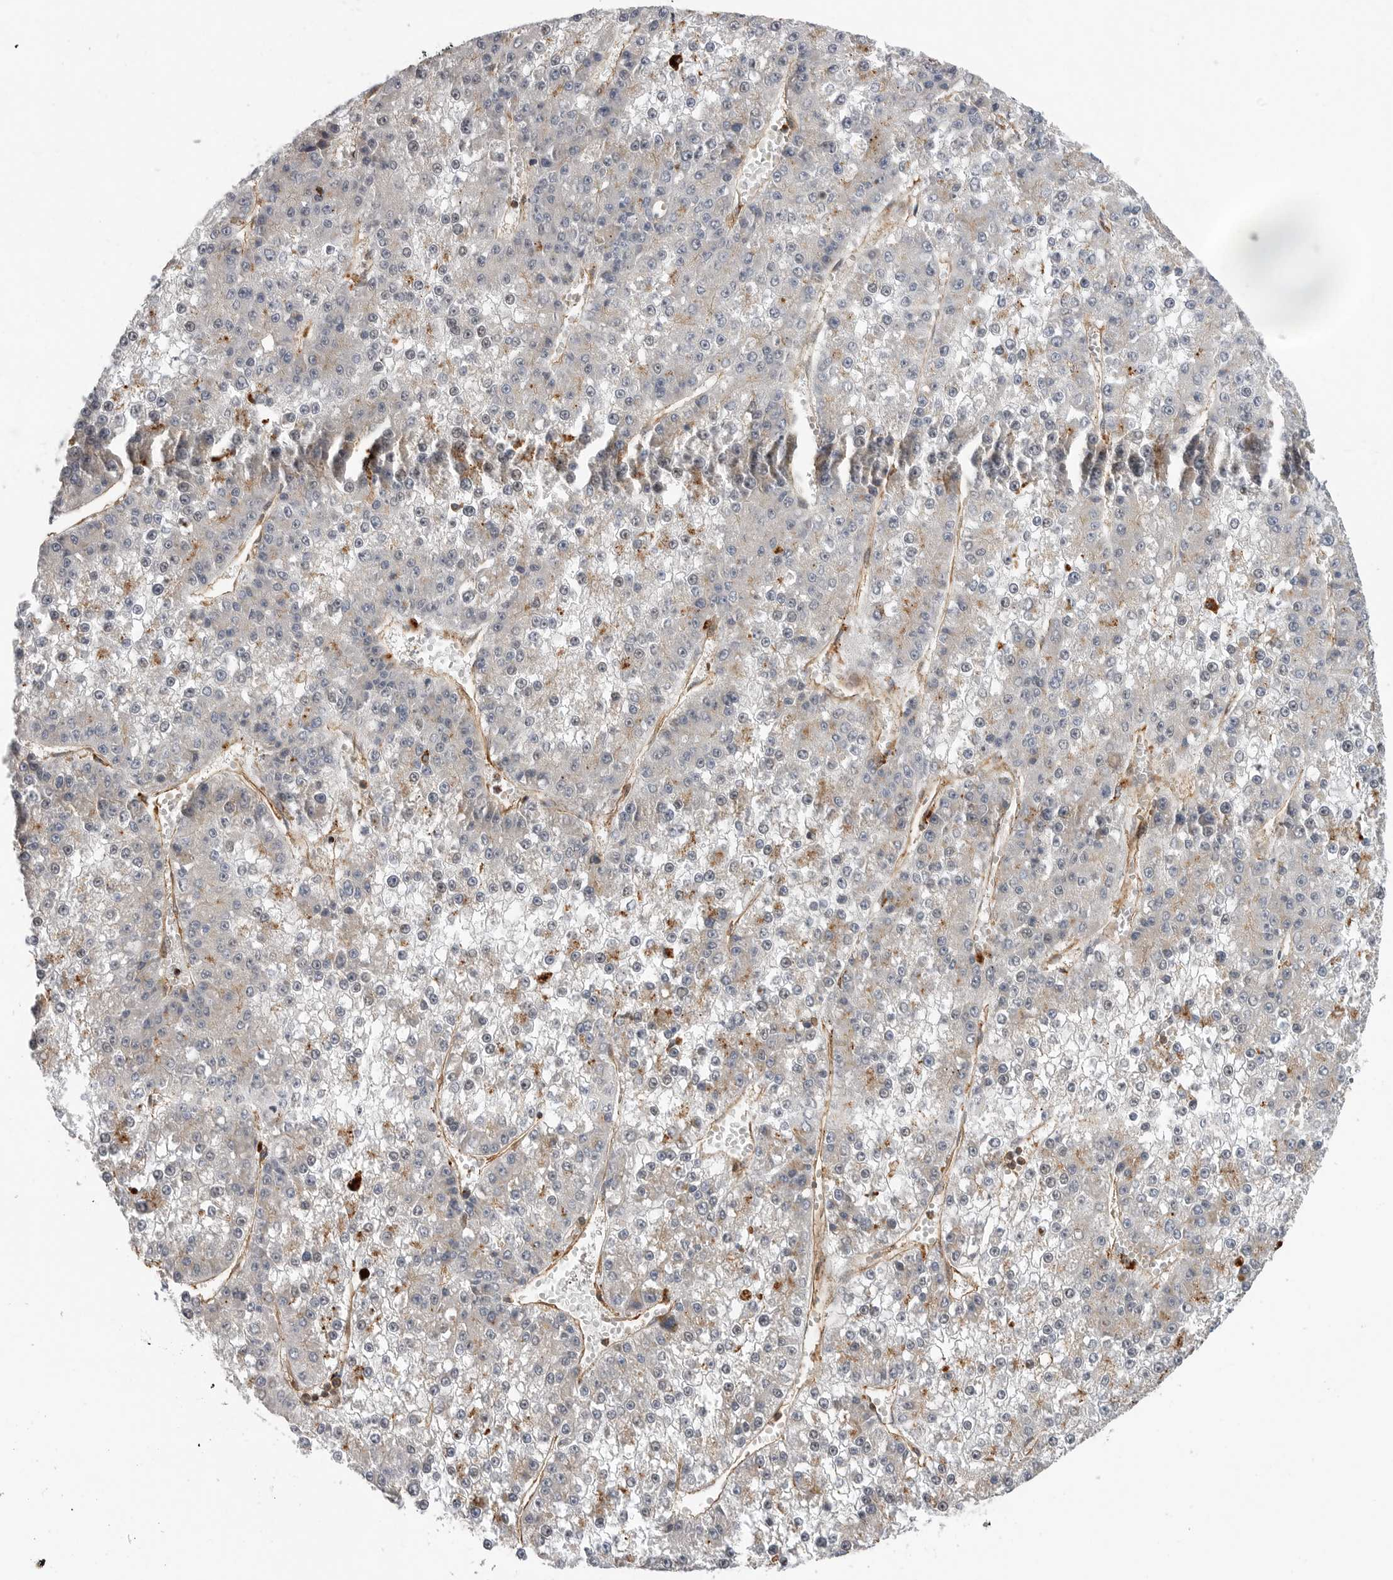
{"staining": {"intensity": "negative", "quantity": "none", "location": "none"}, "tissue": "liver cancer", "cell_type": "Tumor cells", "image_type": "cancer", "snomed": [{"axis": "morphology", "description": "Carcinoma, Hepatocellular, NOS"}, {"axis": "topography", "description": "Liver"}], "caption": "This is a image of immunohistochemistry (IHC) staining of liver cancer, which shows no positivity in tumor cells.", "gene": "TRIM56", "patient": {"sex": "female", "age": 73}}